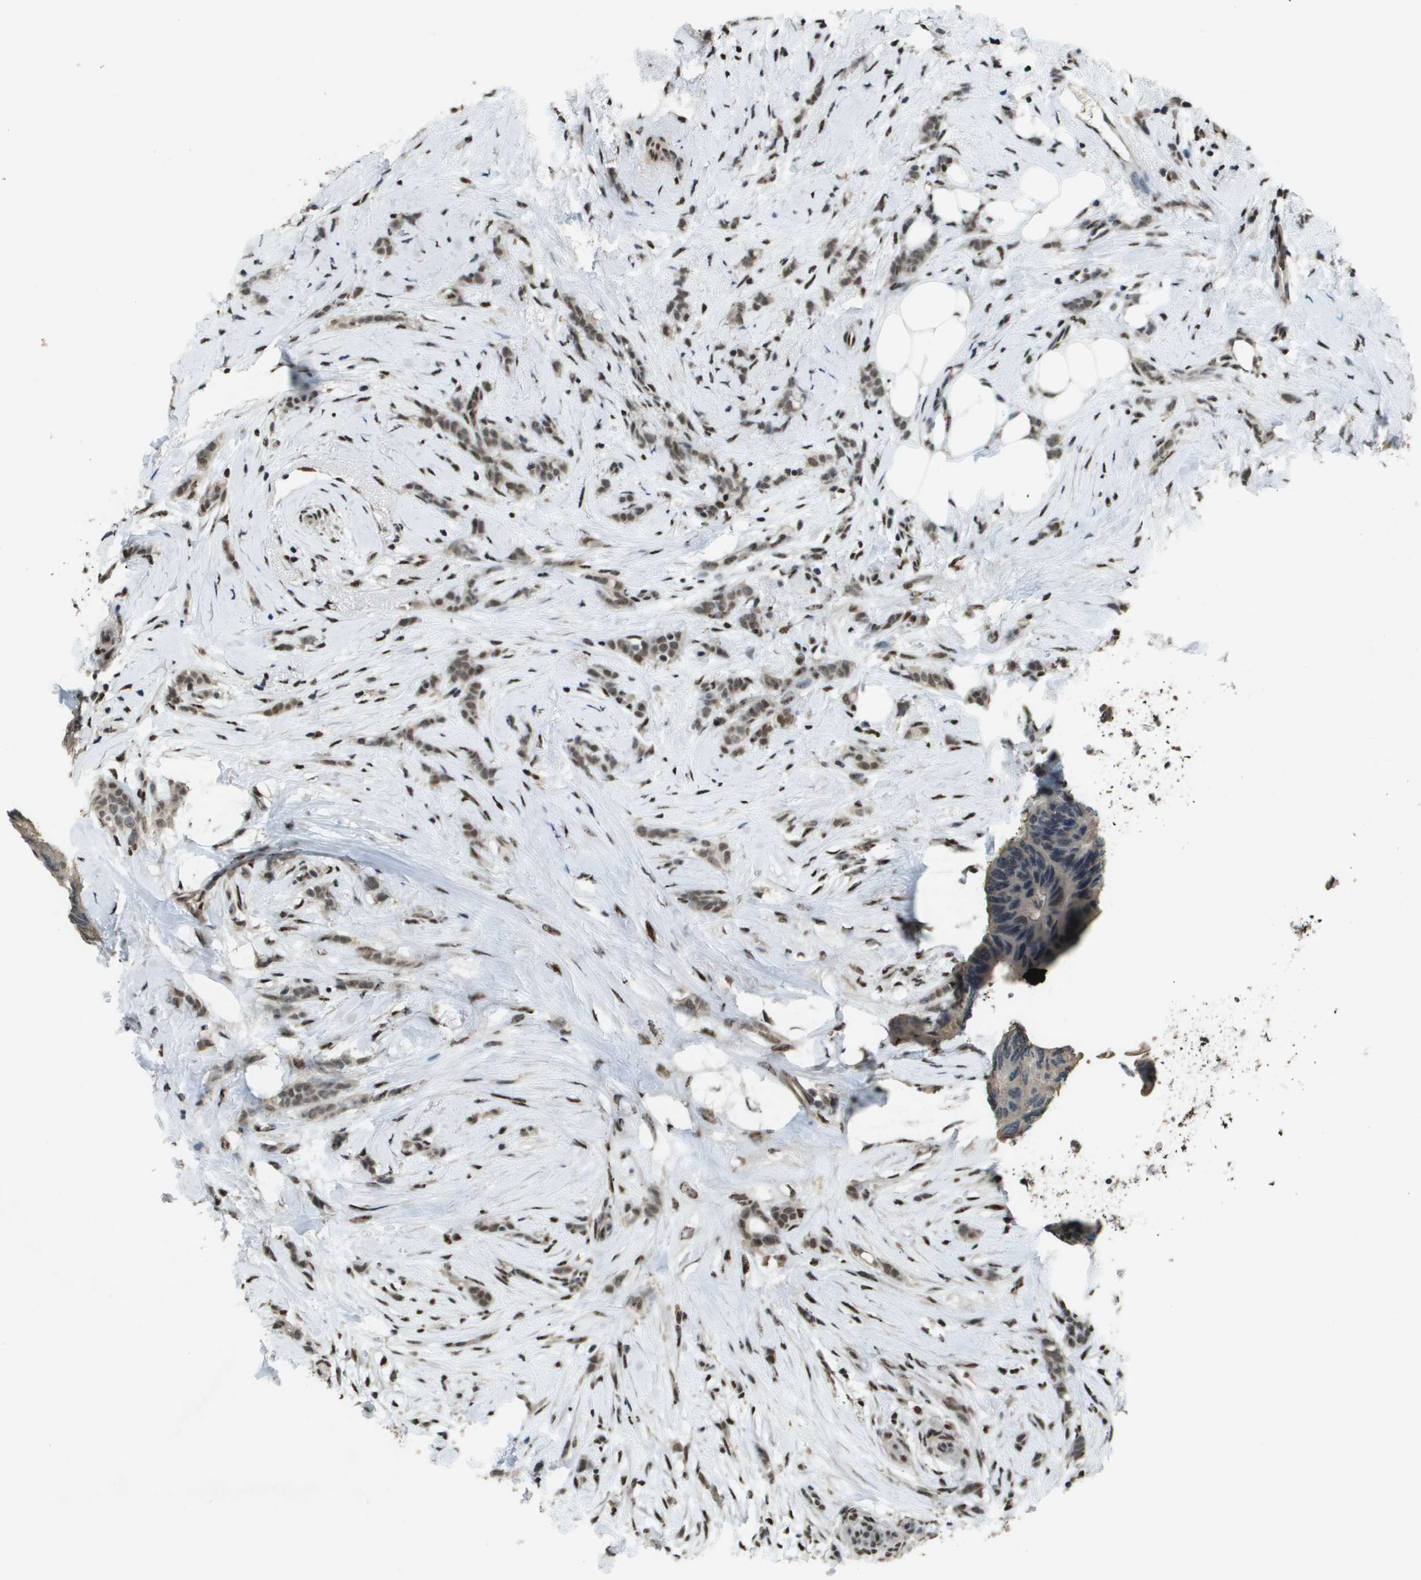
{"staining": {"intensity": "moderate", "quantity": ">75%", "location": "nuclear"}, "tissue": "breast cancer", "cell_type": "Tumor cells", "image_type": "cancer", "snomed": [{"axis": "morphology", "description": "Lobular carcinoma, in situ"}, {"axis": "morphology", "description": "Lobular carcinoma"}, {"axis": "topography", "description": "Breast"}], "caption": "Protein staining exhibits moderate nuclear staining in about >75% of tumor cells in breast cancer. The staining was performed using DAB (3,3'-diaminobenzidine), with brown indicating positive protein expression. Nuclei are stained blue with hematoxylin.", "gene": "SP100", "patient": {"sex": "female", "age": 41}}